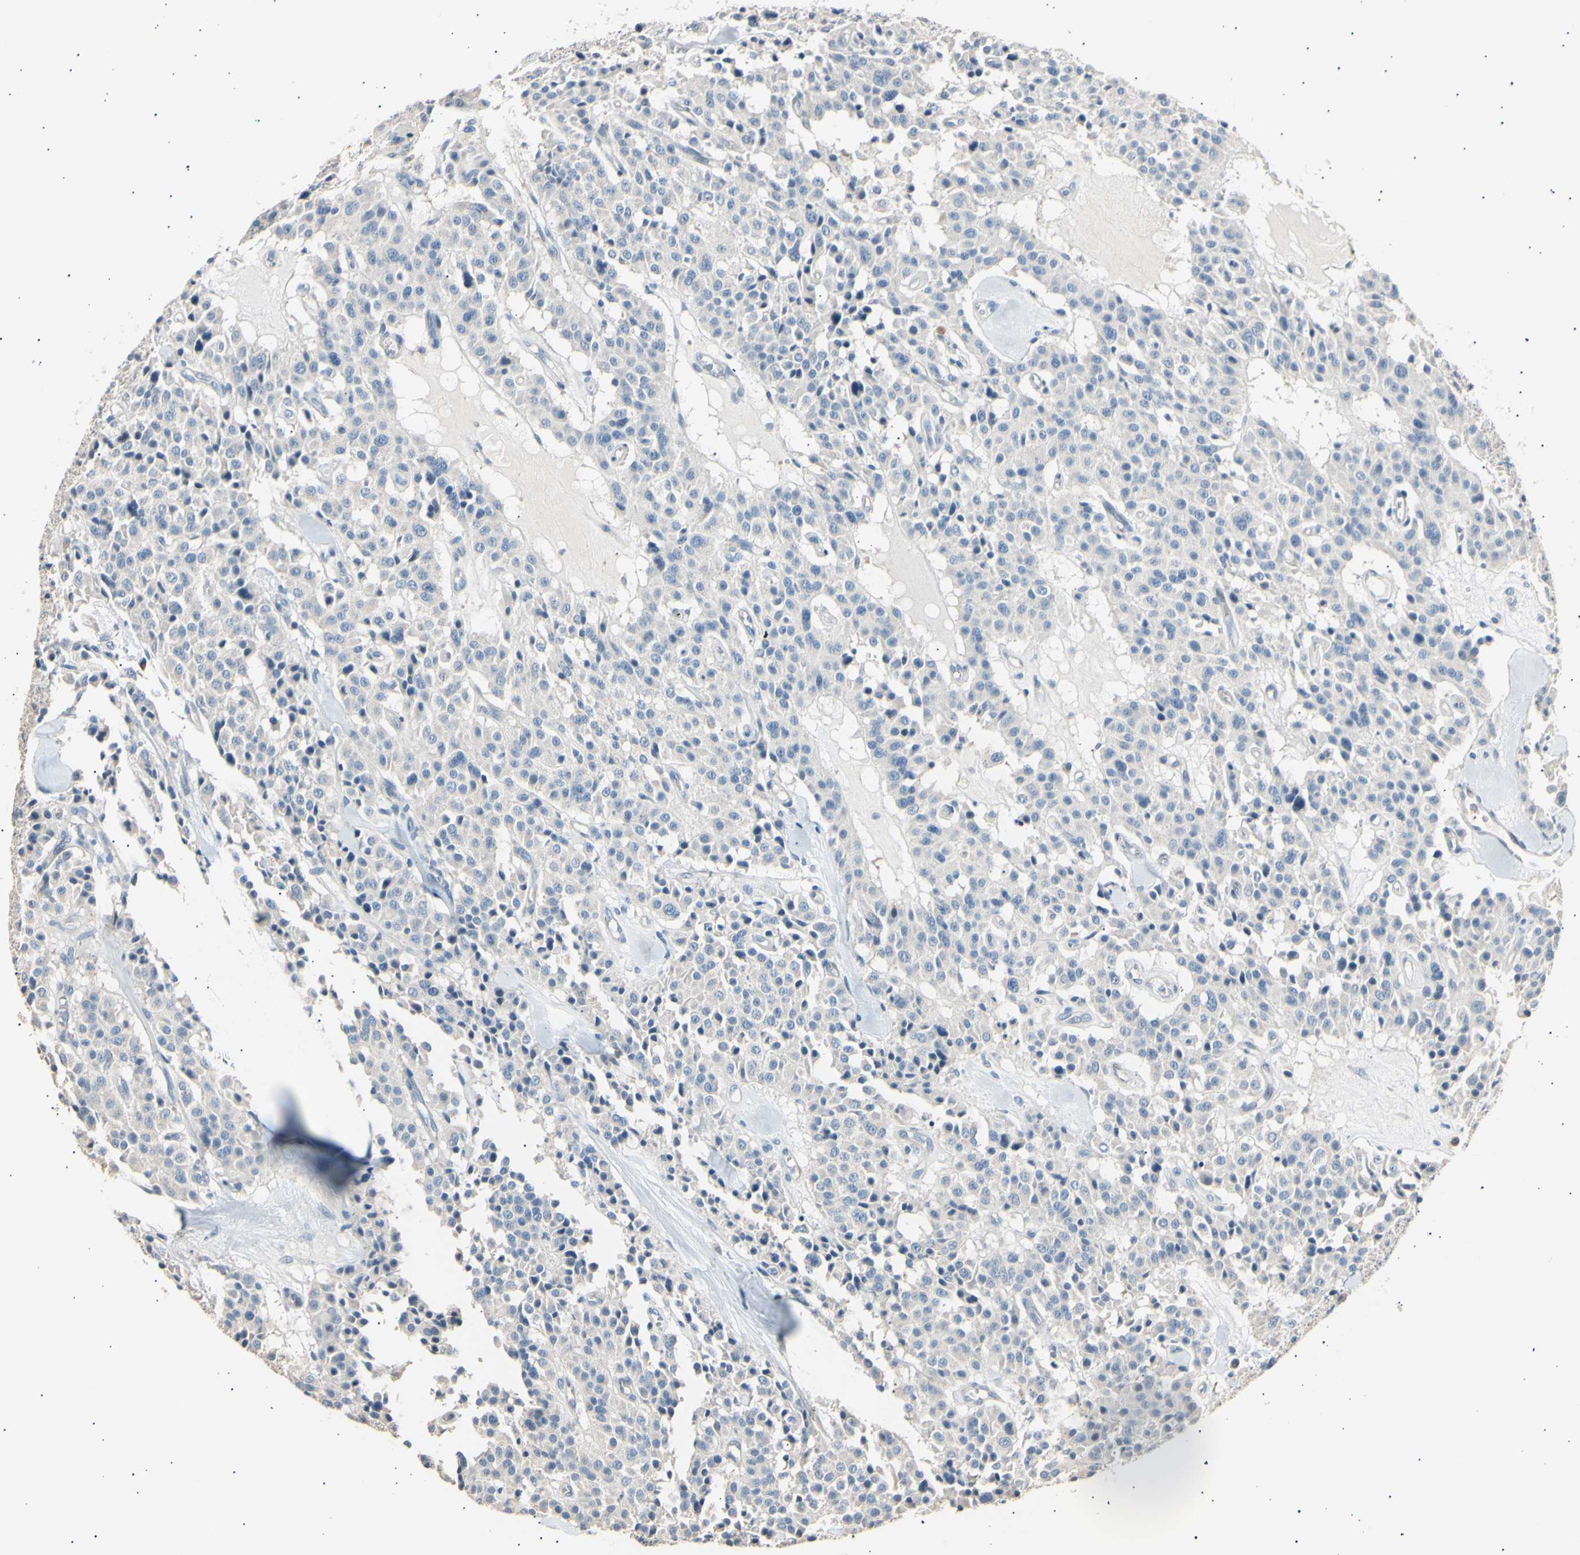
{"staining": {"intensity": "negative", "quantity": "none", "location": "none"}, "tissue": "carcinoid", "cell_type": "Tumor cells", "image_type": "cancer", "snomed": [{"axis": "morphology", "description": "Carcinoid, malignant, NOS"}, {"axis": "topography", "description": "Lung"}], "caption": "Immunohistochemistry (IHC) of carcinoid (malignant) reveals no positivity in tumor cells.", "gene": "LDLR", "patient": {"sex": "male", "age": 30}}